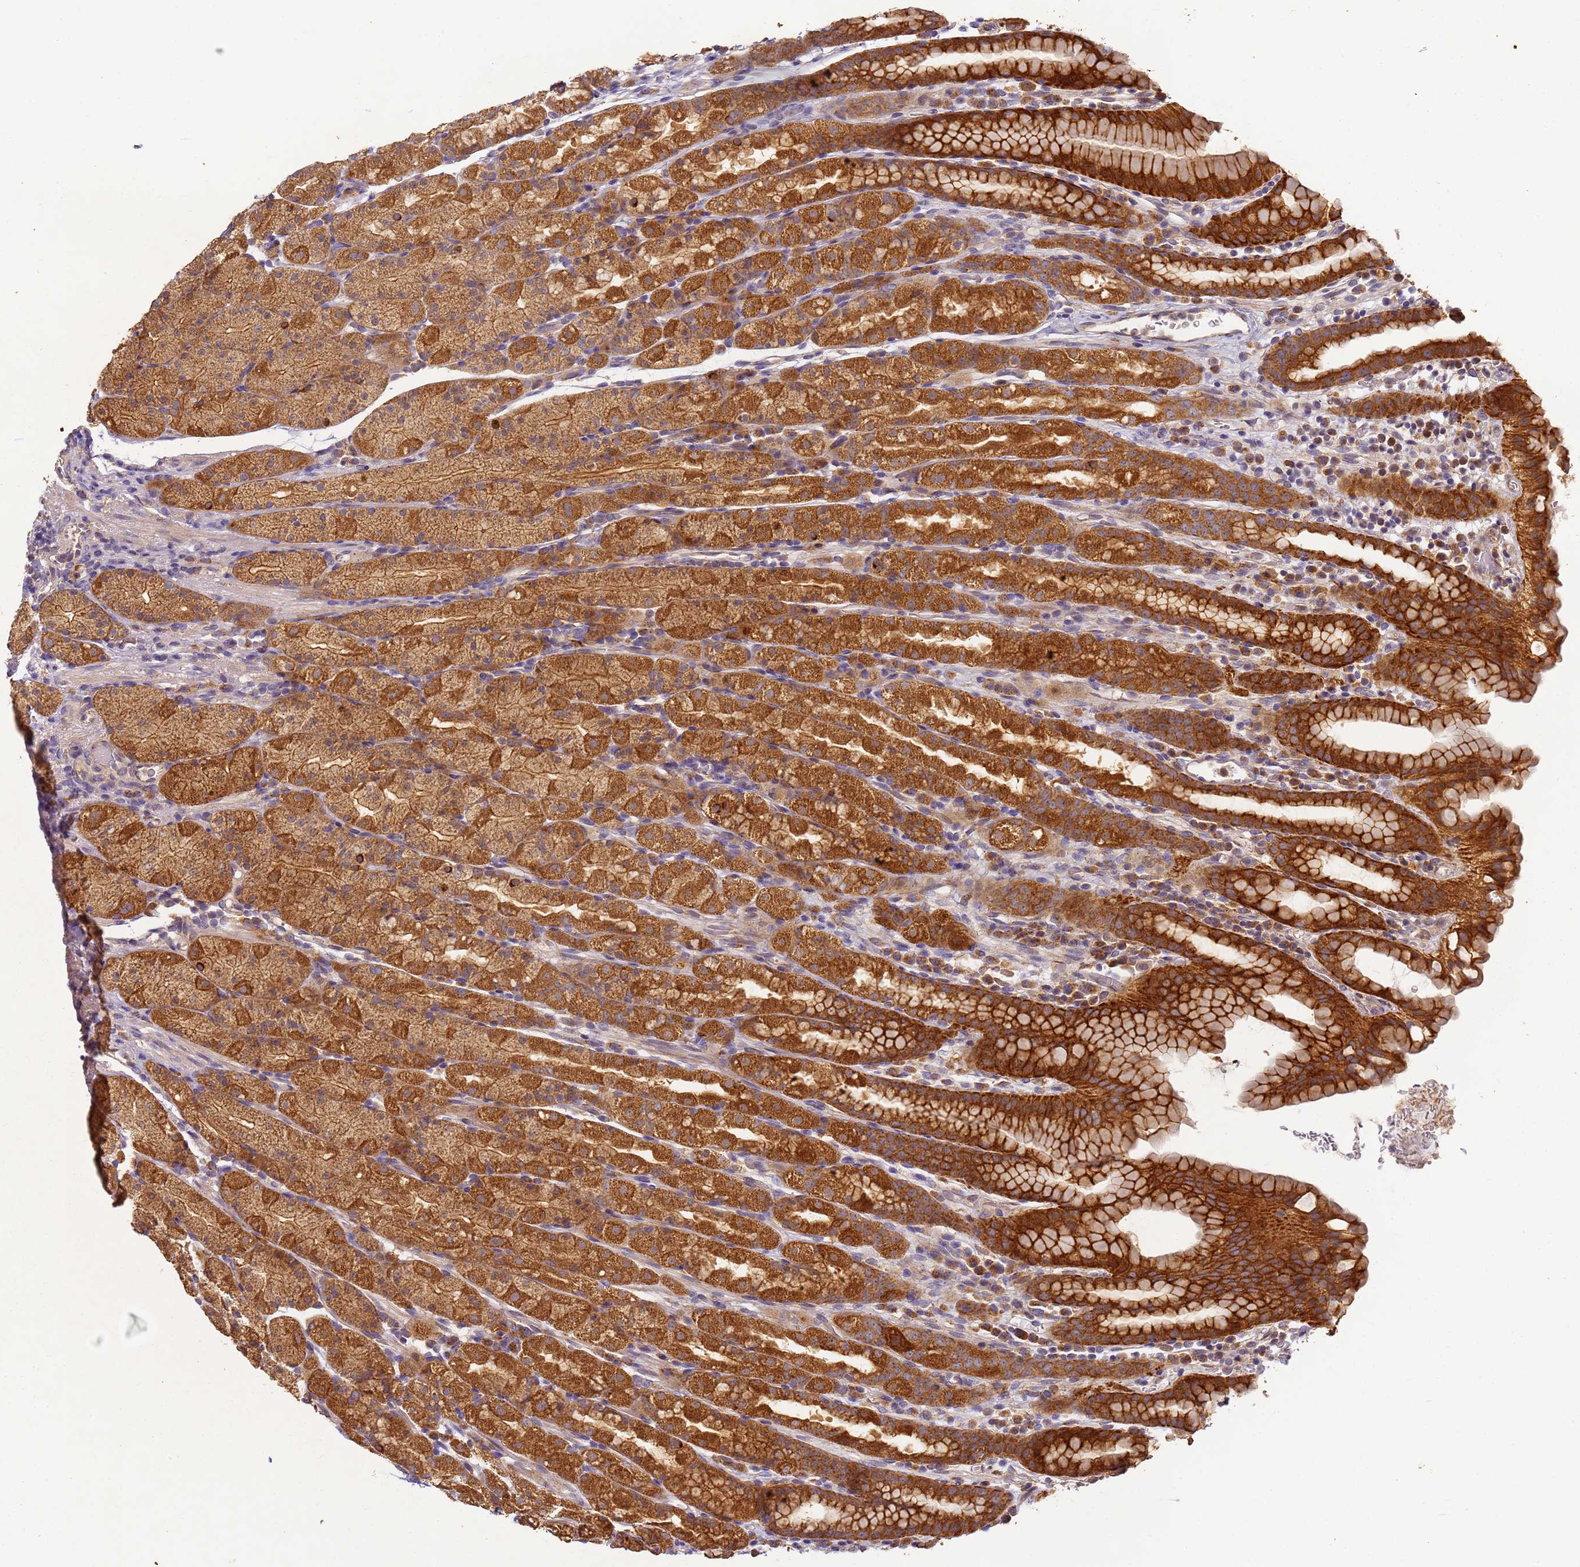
{"staining": {"intensity": "strong", "quantity": ">75%", "location": "cytoplasmic/membranous"}, "tissue": "stomach", "cell_type": "Glandular cells", "image_type": "normal", "snomed": [{"axis": "morphology", "description": "Normal tissue, NOS"}, {"axis": "topography", "description": "Stomach, upper"}, {"axis": "topography", "description": "Stomach, lower"}, {"axis": "topography", "description": "Small intestine"}], "caption": "Stomach was stained to show a protein in brown. There is high levels of strong cytoplasmic/membranous staining in approximately >75% of glandular cells. (DAB = brown stain, brightfield microscopy at high magnification).", "gene": "TIGAR", "patient": {"sex": "male", "age": 68}}